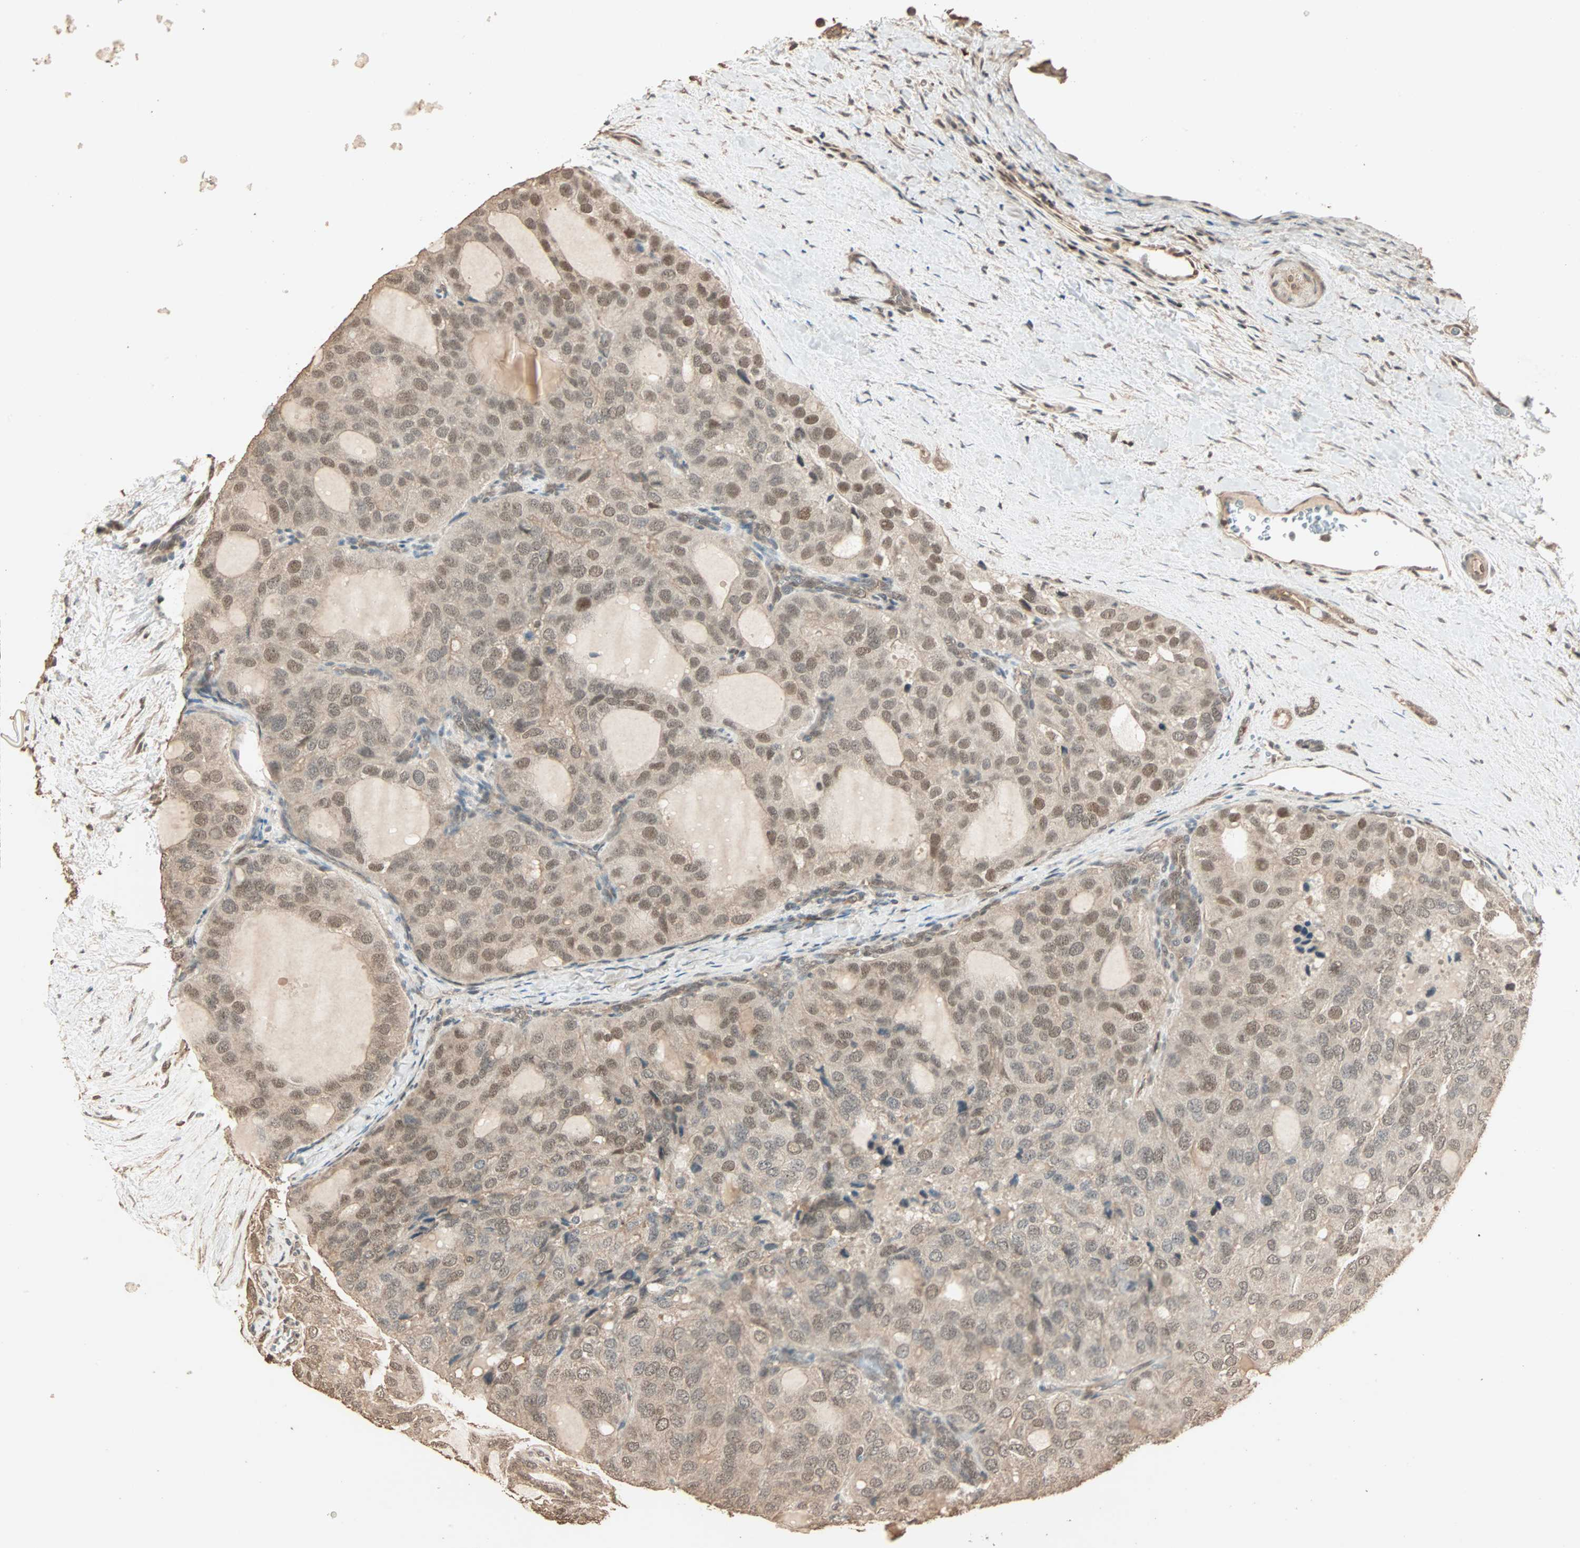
{"staining": {"intensity": "moderate", "quantity": ">75%", "location": "cytoplasmic/membranous,nuclear"}, "tissue": "thyroid cancer", "cell_type": "Tumor cells", "image_type": "cancer", "snomed": [{"axis": "morphology", "description": "Follicular adenoma carcinoma, NOS"}, {"axis": "topography", "description": "Thyroid gland"}], "caption": "About >75% of tumor cells in follicular adenoma carcinoma (thyroid) show moderate cytoplasmic/membranous and nuclear protein positivity as visualized by brown immunohistochemical staining.", "gene": "ZBTB33", "patient": {"sex": "male", "age": 75}}